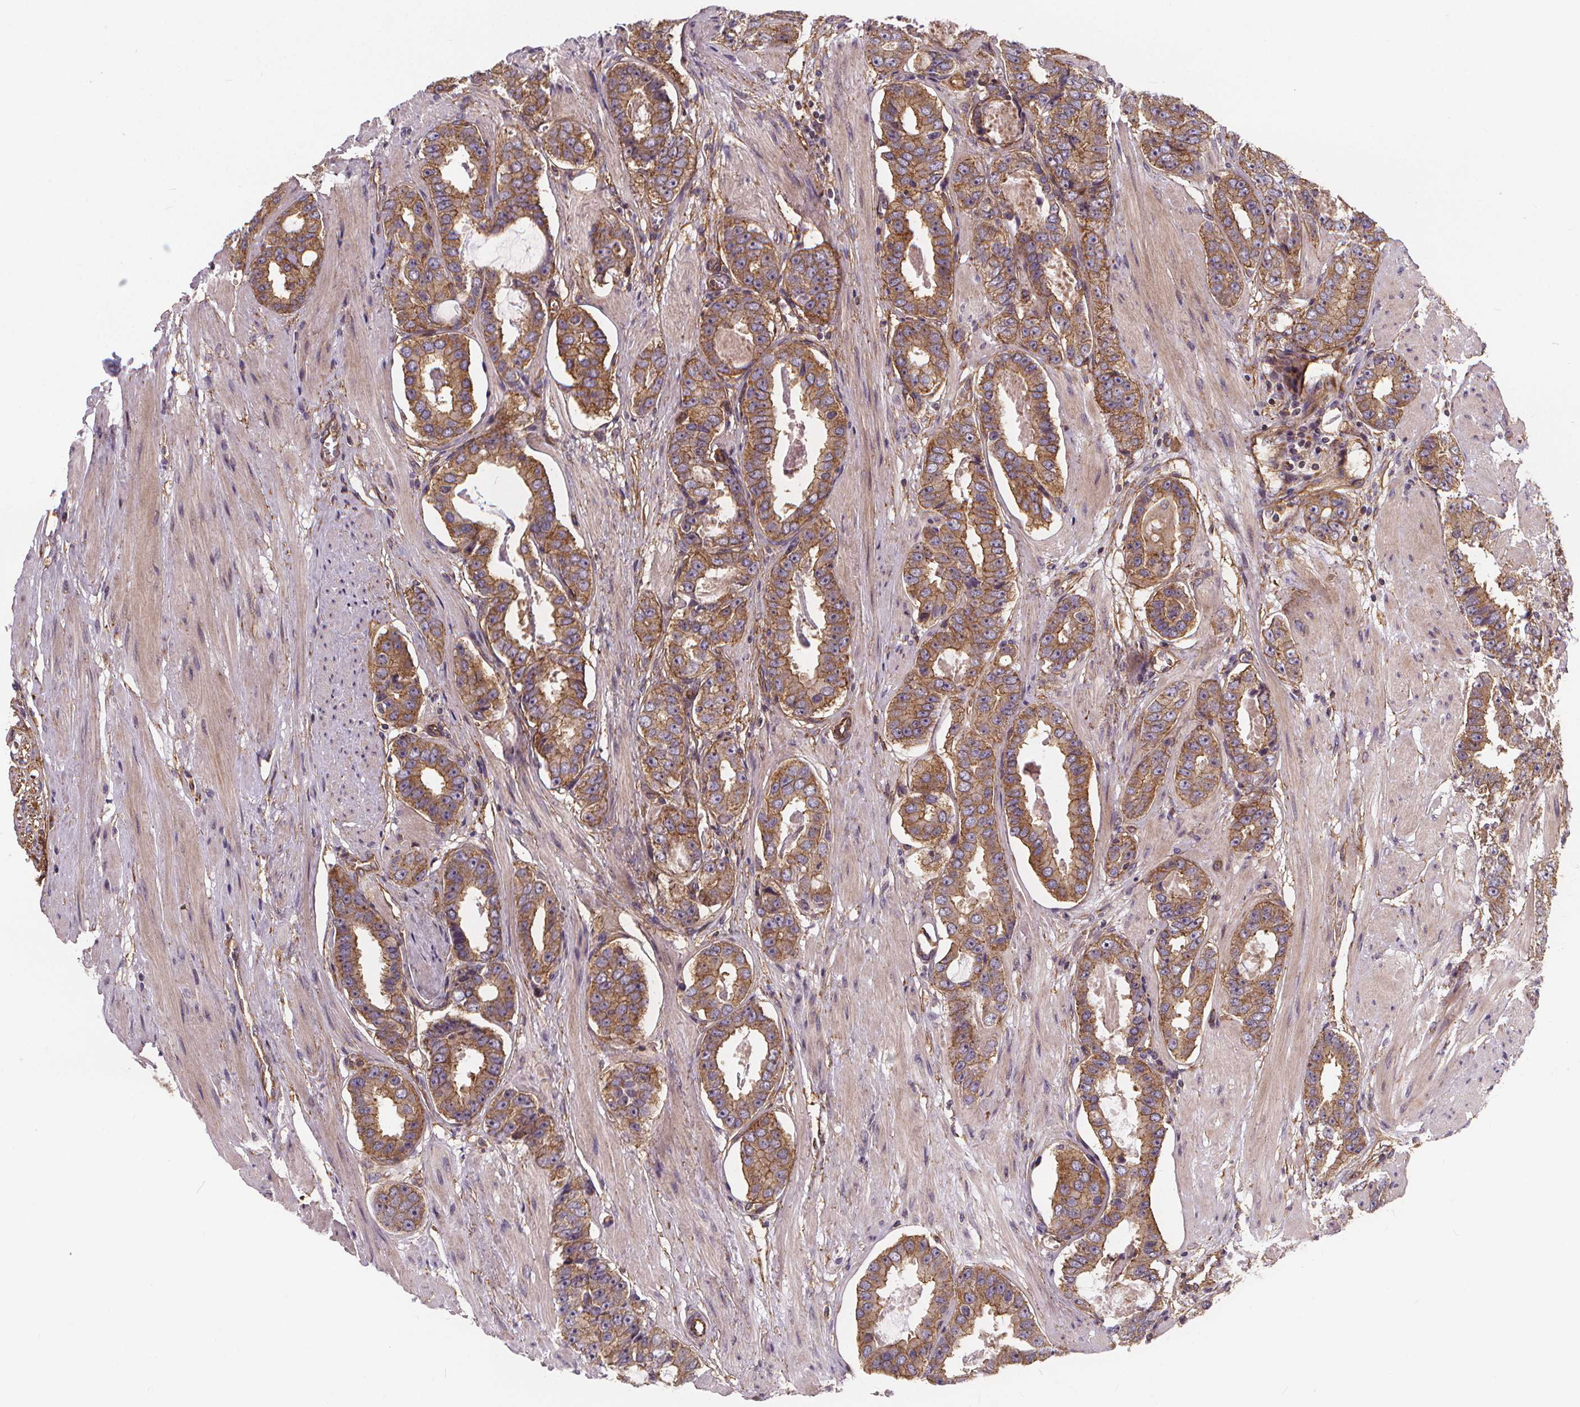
{"staining": {"intensity": "moderate", "quantity": ">75%", "location": "cytoplasmic/membranous"}, "tissue": "prostate cancer", "cell_type": "Tumor cells", "image_type": "cancer", "snomed": [{"axis": "morphology", "description": "Adenocarcinoma, High grade"}, {"axis": "topography", "description": "Prostate"}], "caption": "An image showing moderate cytoplasmic/membranous staining in about >75% of tumor cells in prostate cancer, as visualized by brown immunohistochemical staining.", "gene": "CLINT1", "patient": {"sex": "male", "age": 63}}